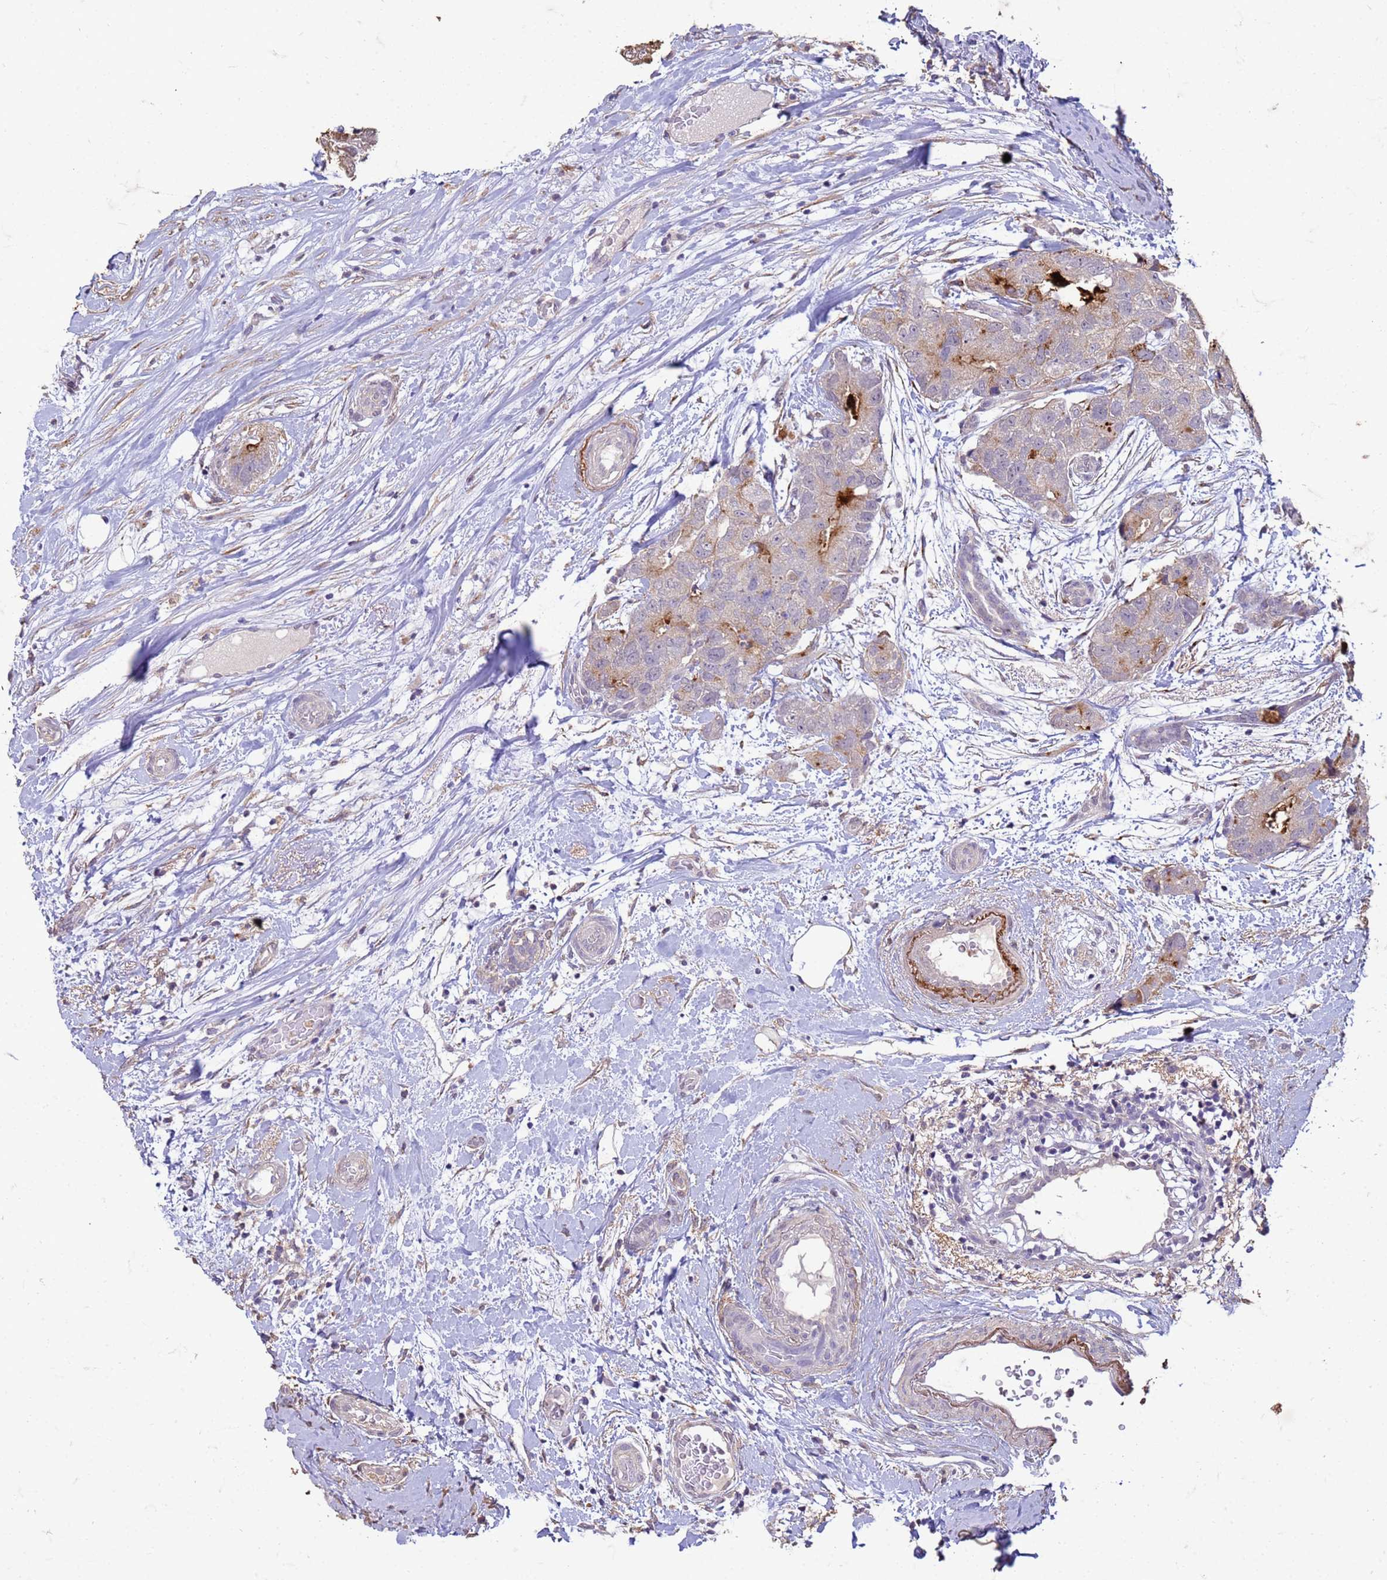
{"staining": {"intensity": "moderate", "quantity": "<25%", "location": "cytoplasmic/membranous"}, "tissue": "breast cancer", "cell_type": "Tumor cells", "image_type": "cancer", "snomed": [{"axis": "morphology", "description": "Duct carcinoma"}, {"axis": "topography", "description": "Breast"}], "caption": "There is low levels of moderate cytoplasmic/membranous staining in tumor cells of breast cancer (intraductal carcinoma), as demonstrated by immunohistochemical staining (brown color).", "gene": "SLC25A15", "patient": {"sex": "female", "age": 62}}